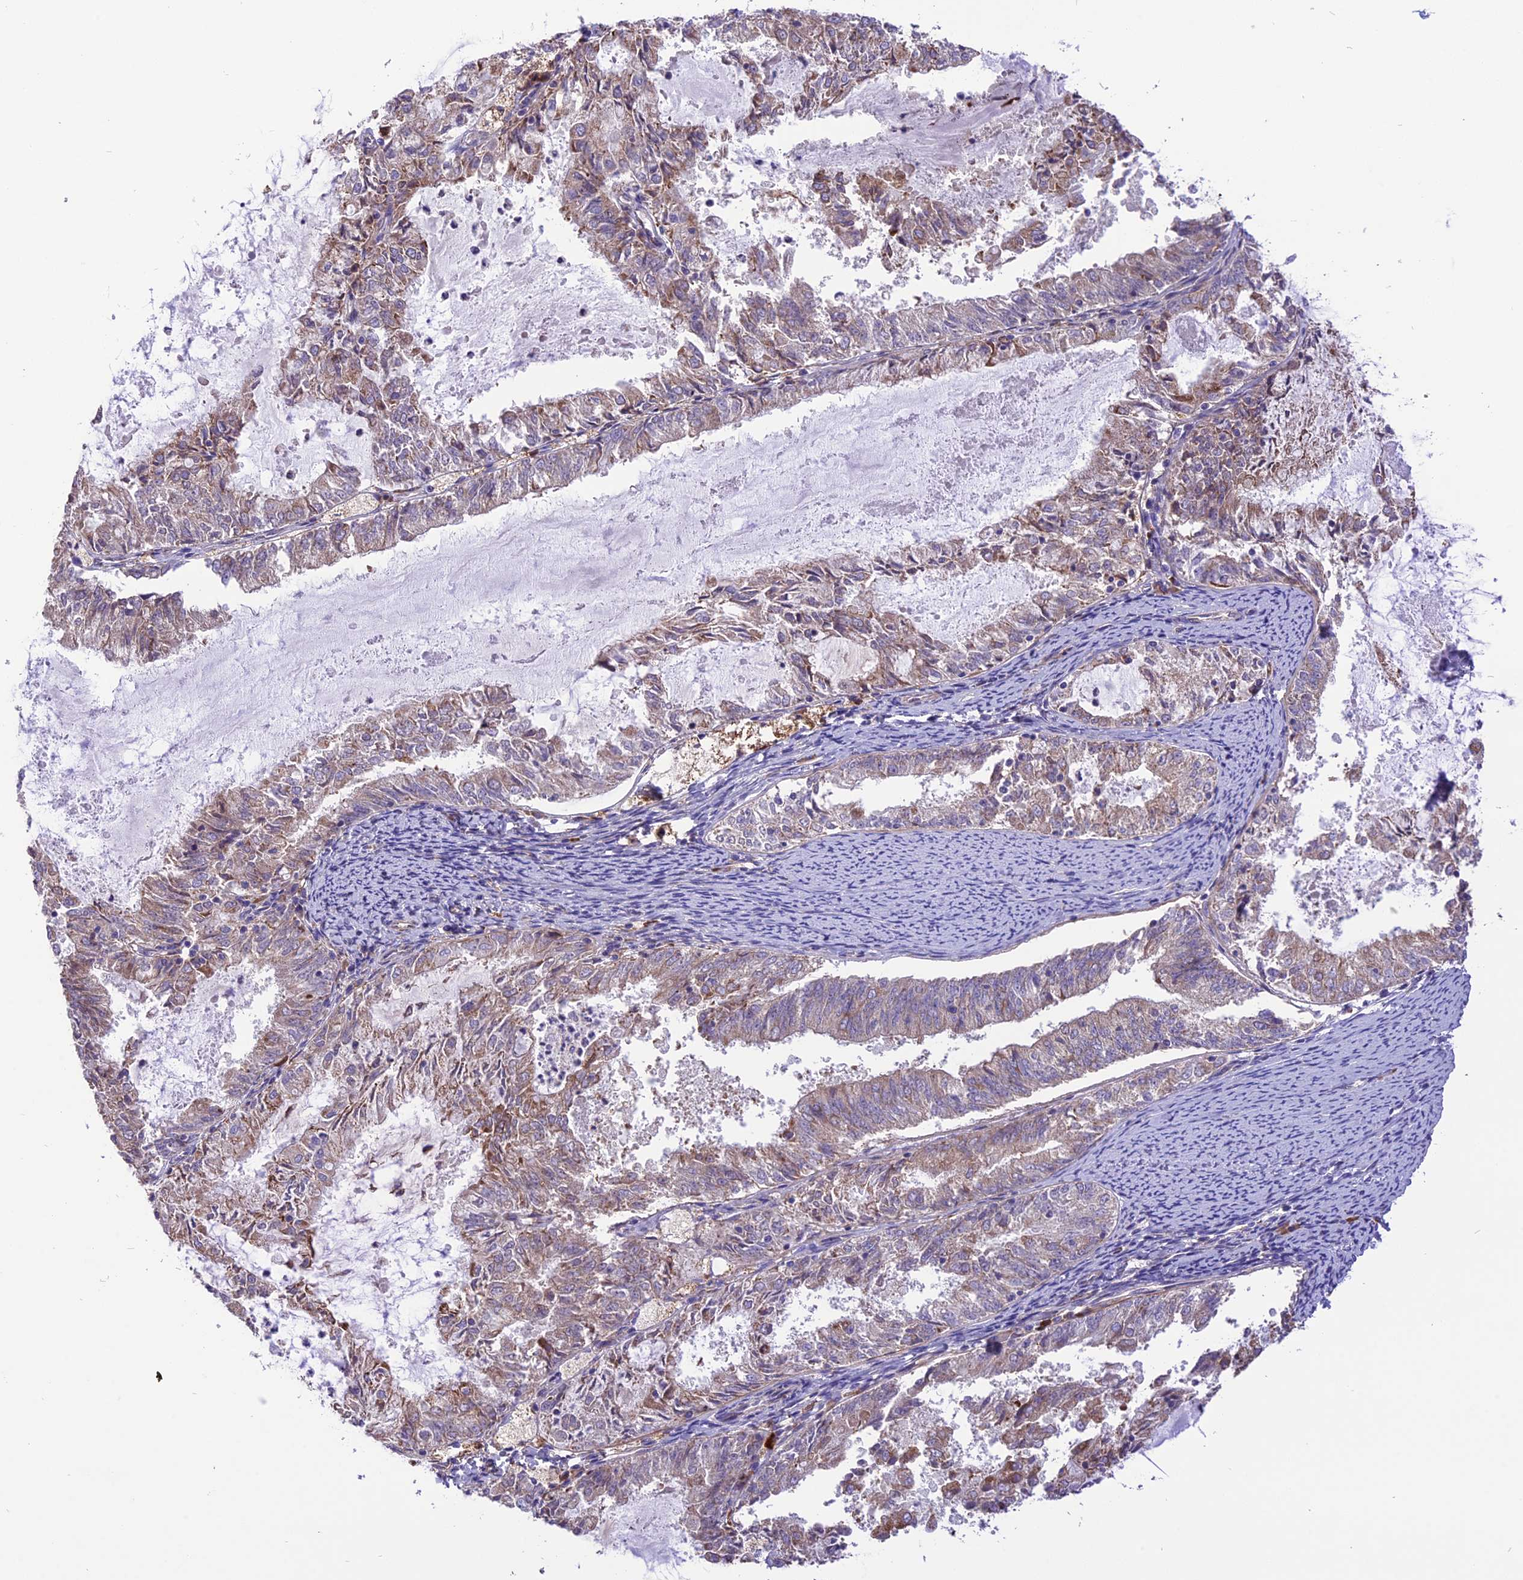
{"staining": {"intensity": "moderate", "quantity": "25%-75%", "location": "cytoplasmic/membranous"}, "tissue": "endometrial cancer", "cell_type": "Tumor cells", "image_type": "cancer", "snomed": [{"axis": "morphology", "description": "Adenocarcinoma, NOS"}, {"axis": "topography", "description": "Endometrium"}], "caption": "Immunohistochemistry (IHC) staining of endometrial cancer (adenocarcinoma), which demonstrates medium levels of moderate cytoplasmic/membranous staining in approximately 25%-75% of tumor cells indicating moderate cytoplasmic/membranous protein staining. The staining was performed using DAB (3,3'-diaminobenzidine) (brown) for protein detection and nuclei were counterstained in hematoxylin (blue).", "gene": "ARMCX6", "patient": {"sex": "female", "age": 57}}